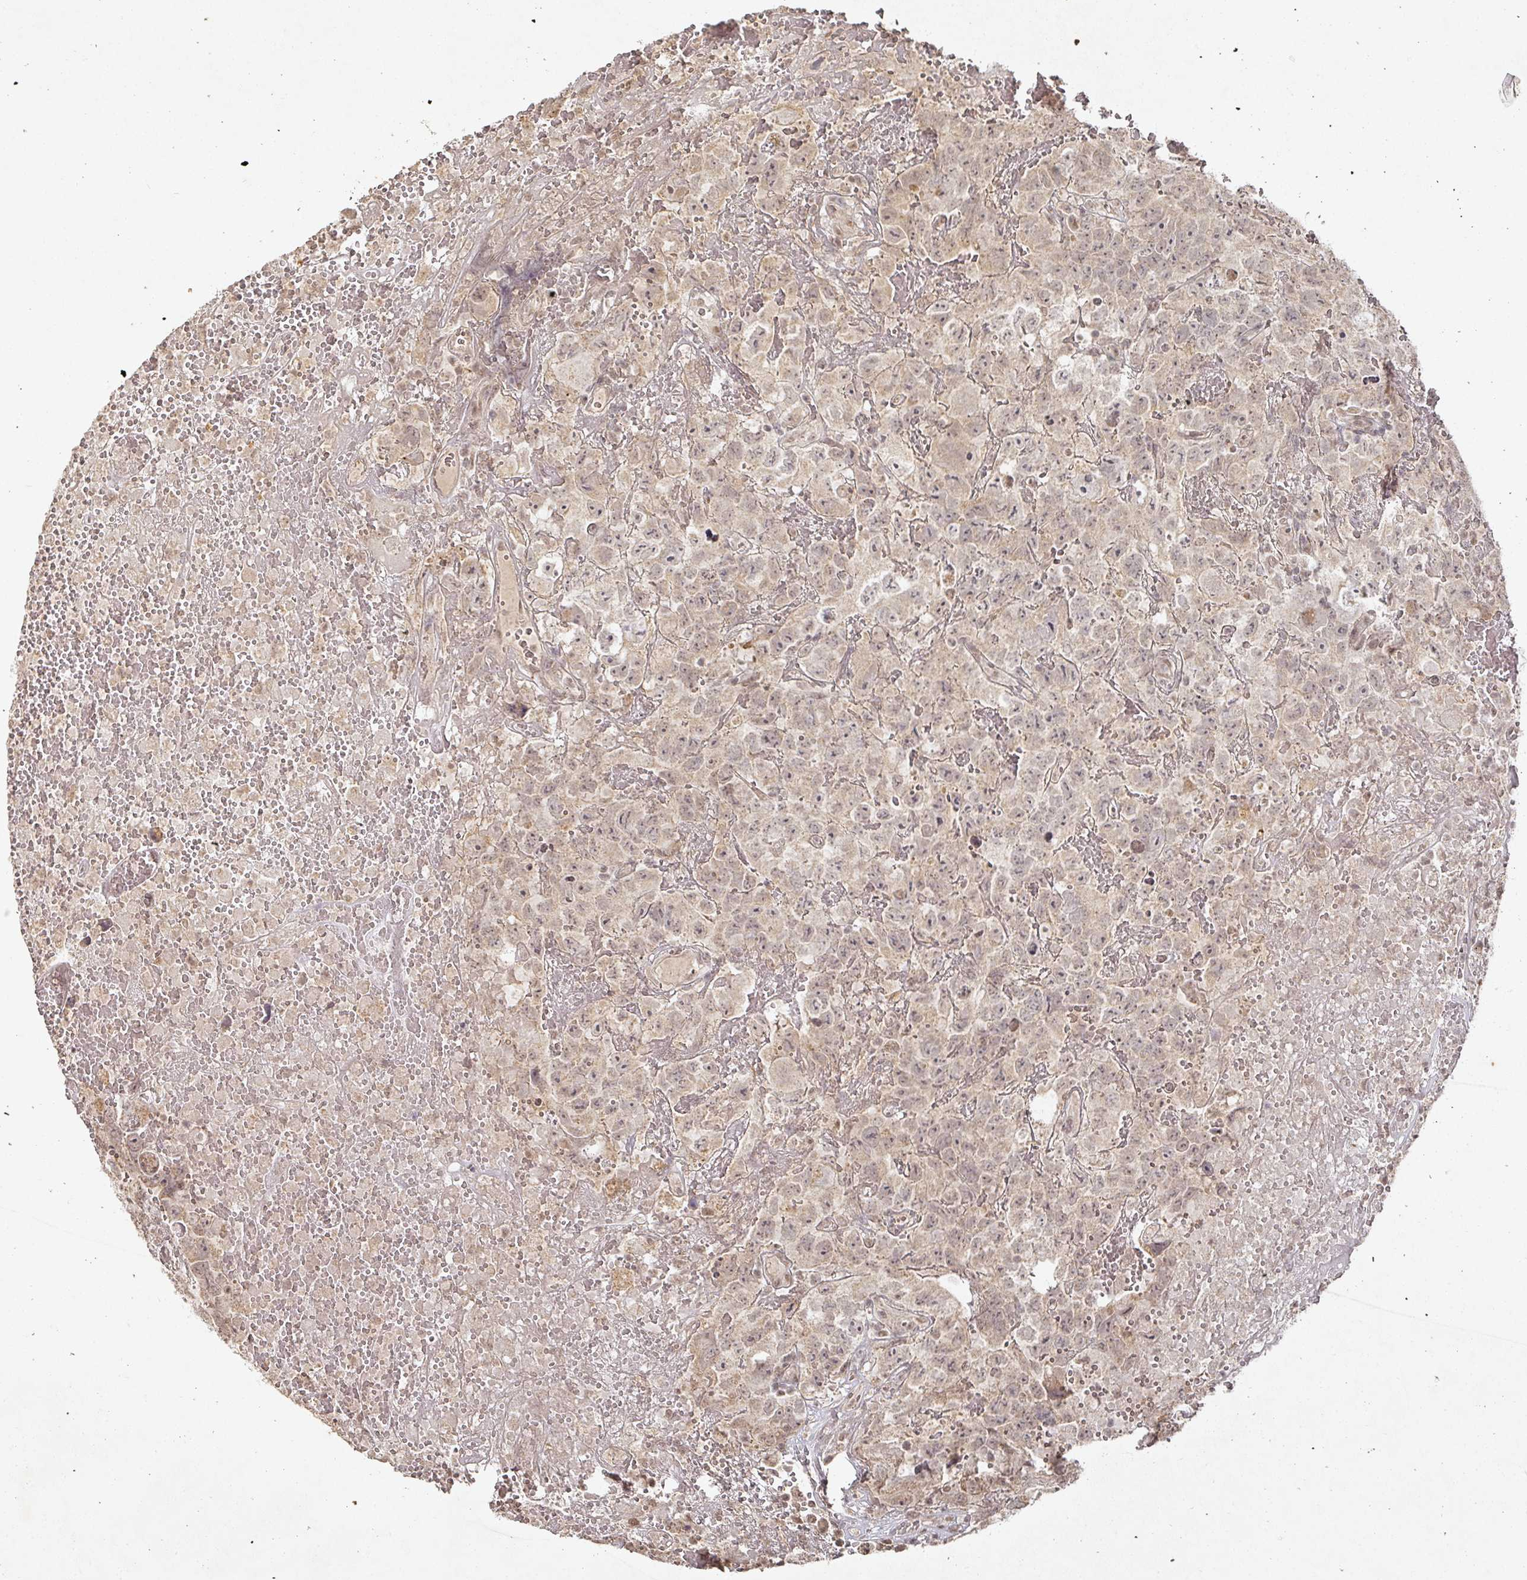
{"staining": {"intensity": "weak", "quantity": ">75%", "location": "cytoplasmic/membranous,nuclear"}, "tissue": "testis cancer", "cell_type": "Tumor cells", "image_type": "cancer", "snomed": [{"axis": "morphology", "description": "Carcinoma, Embryonal, NOS"}, {"axis": "topography", "description": "Testis"}], "caption": "Embryonal carcinoma (testis) stained with a protein marker demonstrates weak staining in tumor cells.", "gene": "CAPN5", "patient": {"sex": "male", "age": 45}}